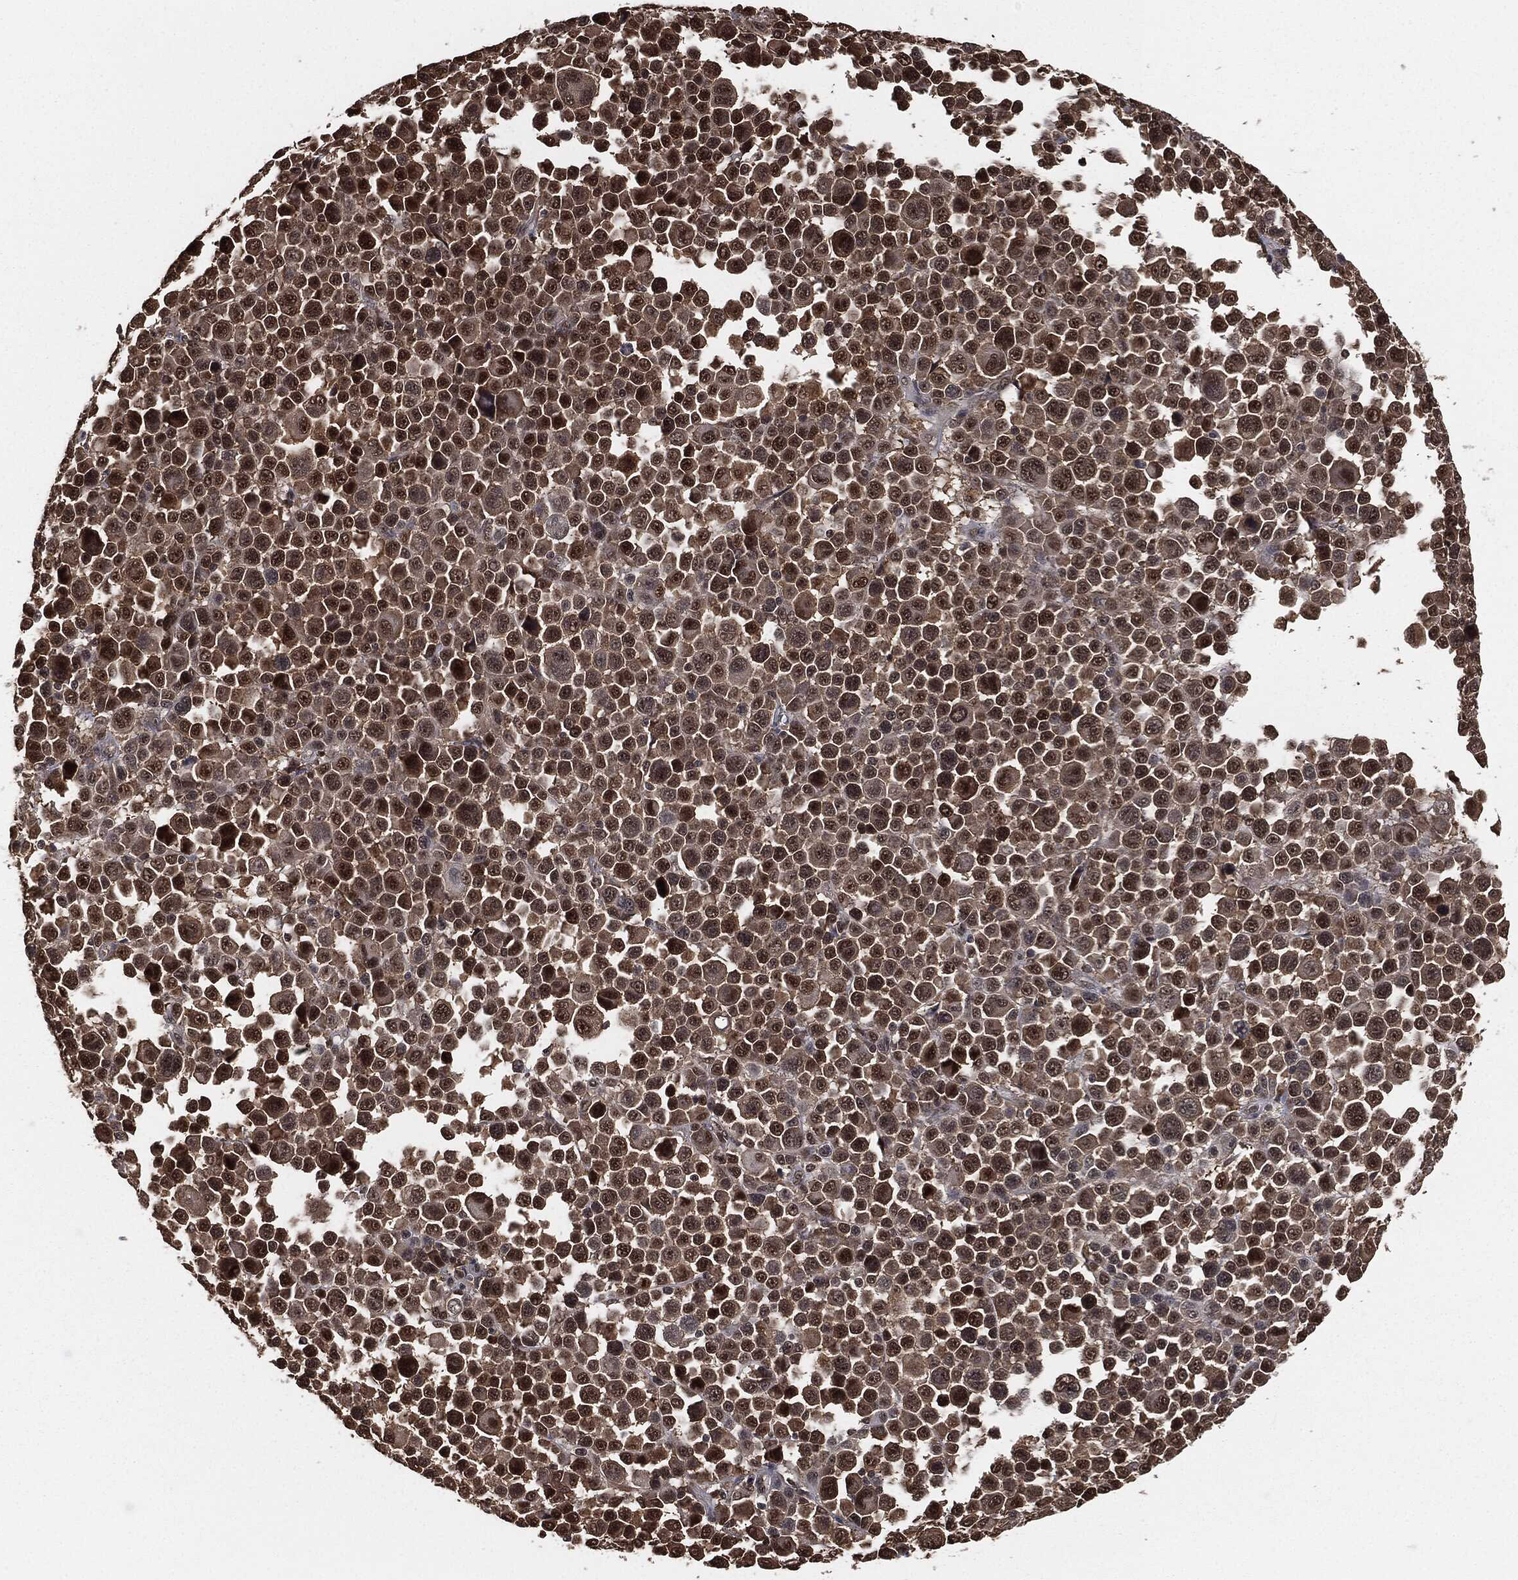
{"staining": {"intensity": "weak", "quantity": "25%-75%", "location": "cytoplasmic/membranous,nuclear"}, "tissue": "melanoma", "cell_type": "Tumor cells", "image_type": "cancer", "snomed": [{"axis": "morphology", "description": "Malignant melanoma, NOS"}, {"axis": "topography", "description": "Skin"}], "caption": "Protein expression analysis of melanoma reveals weak cytoplasmic/membranous and nuclear expression in approximately 25%-75% of tumor cells. (IHC, brightfield microscopy, high magnification).", "gene": "CAPRIN2", "patient": {"sex": "female", "age": 57}}